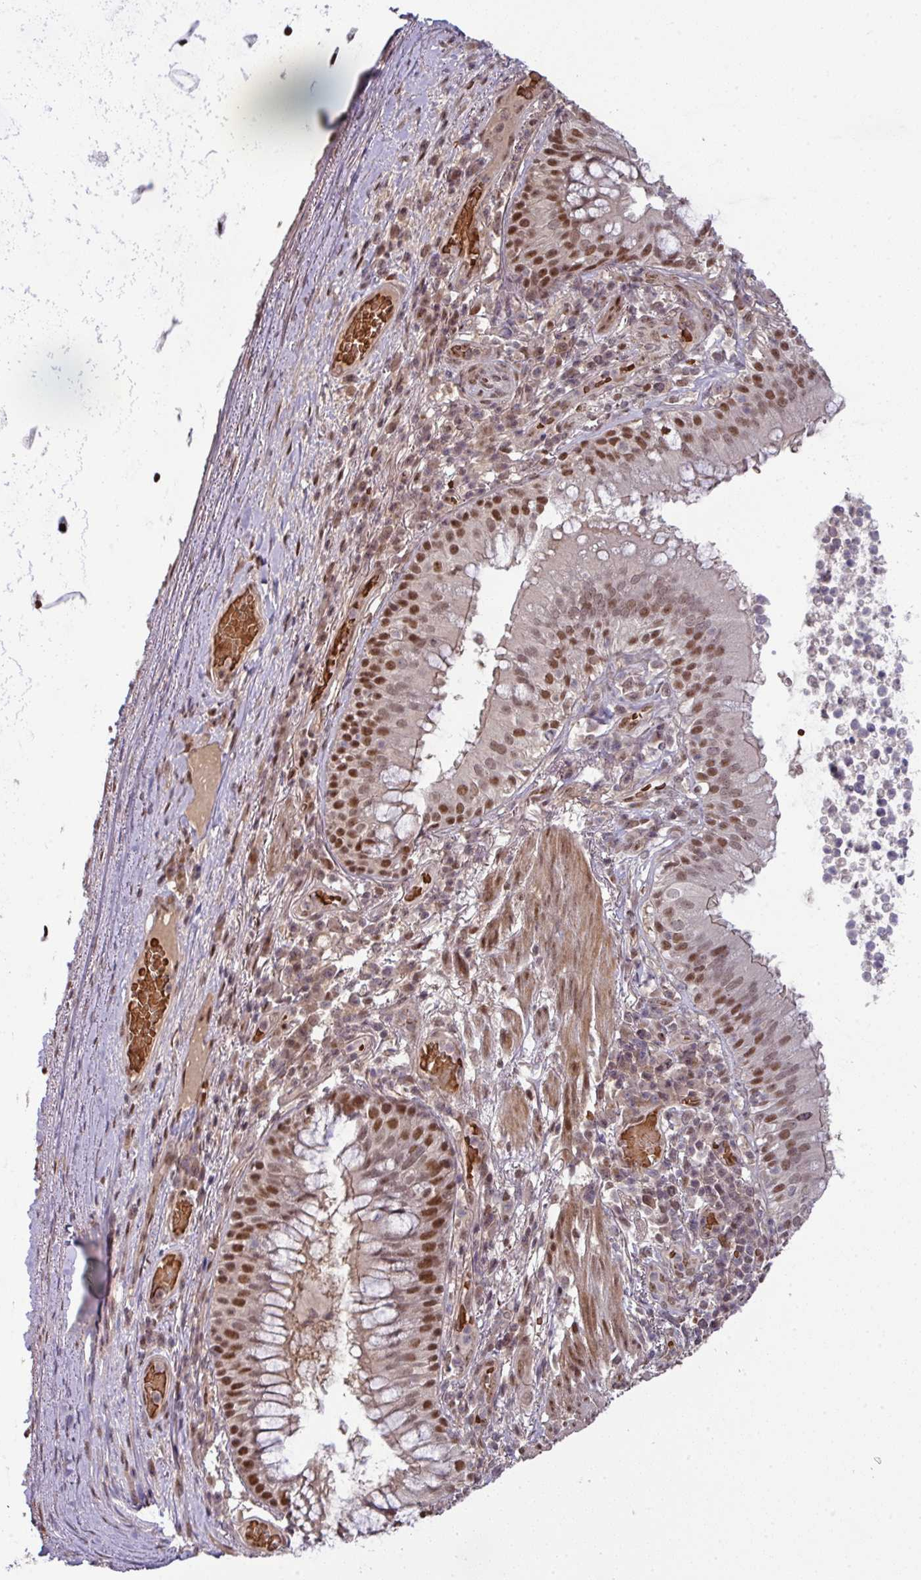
{"staining": {"intensity": "strong", "quantity": "25%-75%", "location": "nuclear"}, "tissue": "bronchus", "cell_type": "Respiratory epithelial cells", "image_type": "normal", "snomed": [{"axis": "morphology", "description": "Normal tissue, NOS"}, {"axis": "topography", "description": "Cartilage tissue"}, {"axis": "topography", "description": "Bronchus"}], "caption": "Approximately 25%-75% of respiratory epithelial cells in benign bronchus reveal strong nuclear protein positivity as visualized by brown immunohistochemical staining.", "gene": "CIC", "patient": {"sex": "male", "age": 56}}